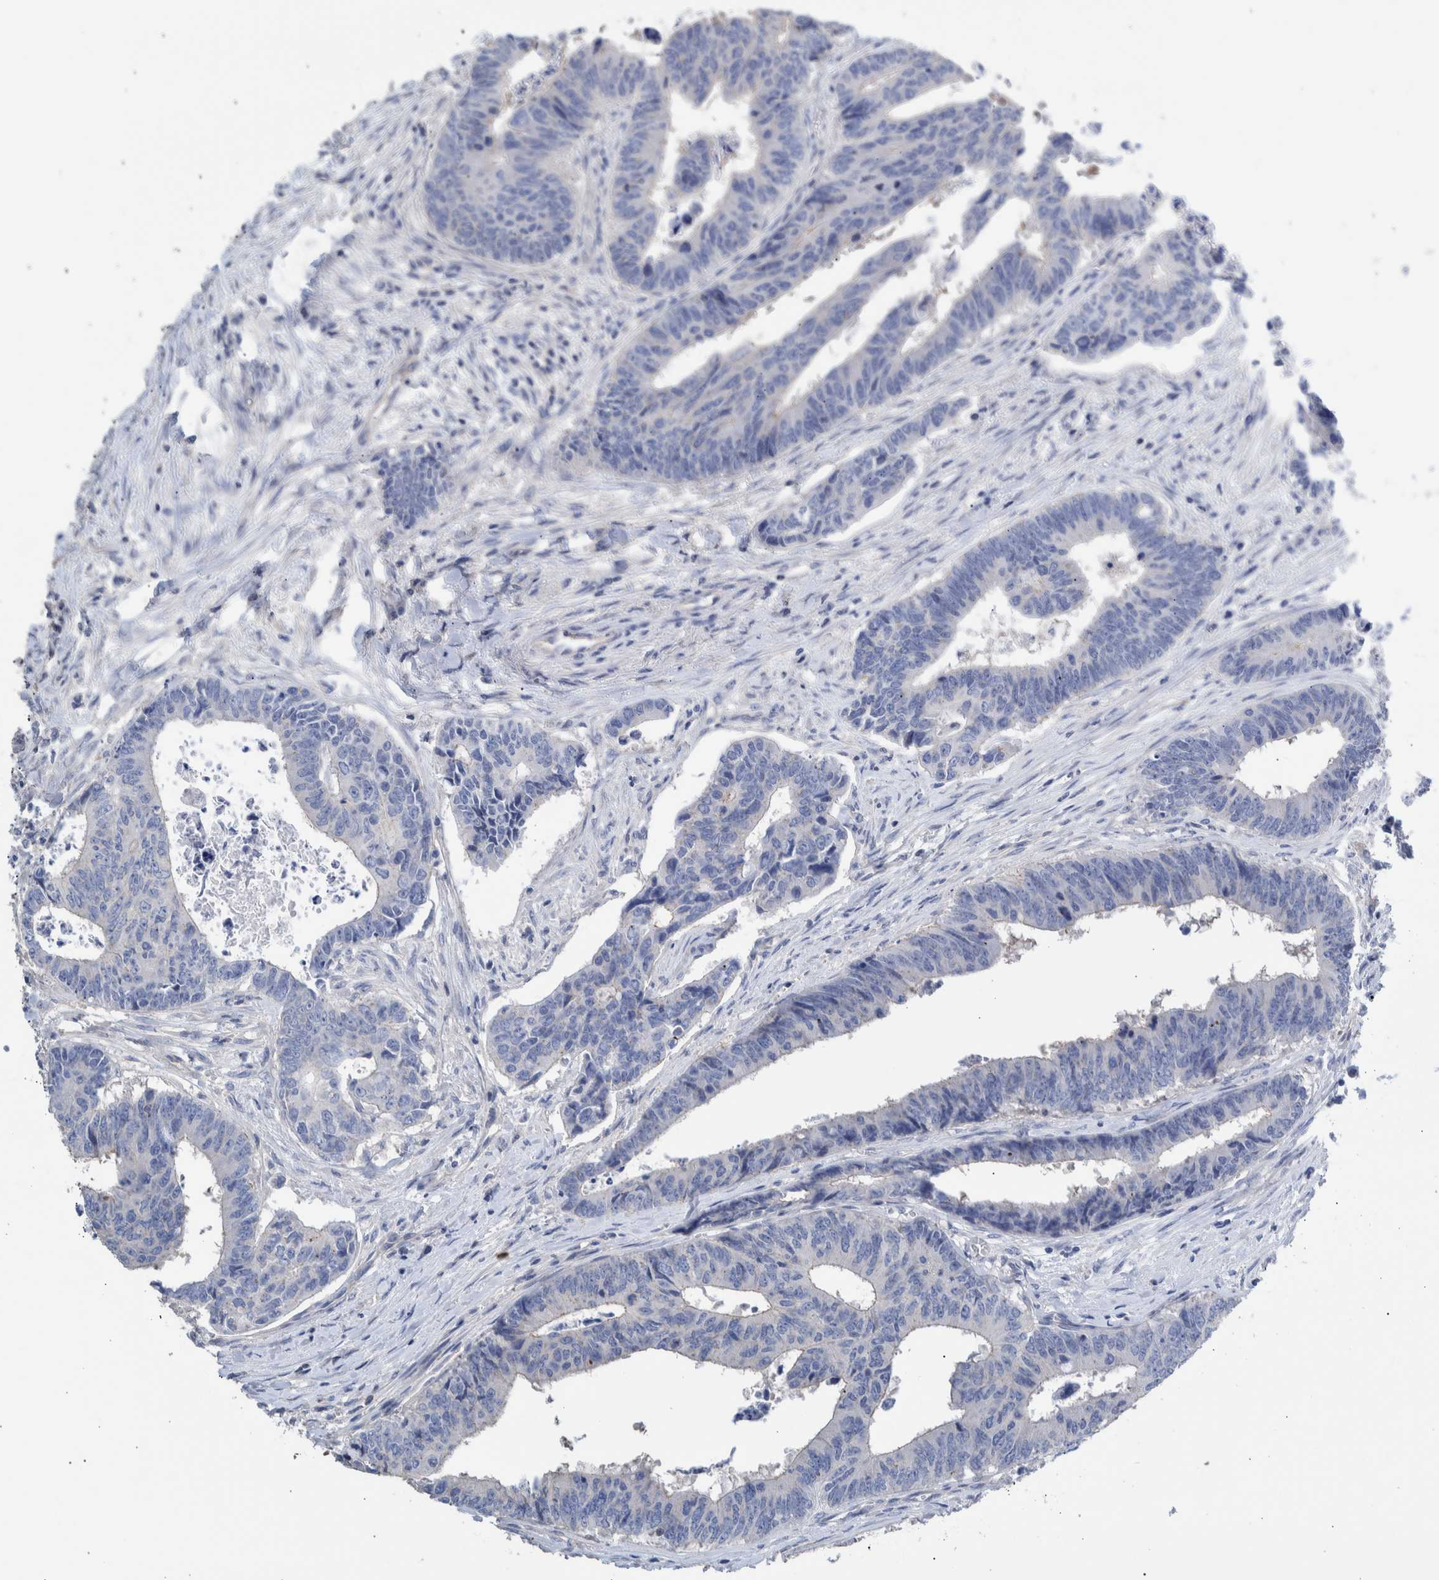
{"staining": {"intensity": "negative", "quantity": "none", "location": "none"}, "tissue": "colorectal cancer", "cell_type": "Tumor cells", "image_type": "cancer", "snomed": [{"axis": "morphology", "description": "Adenocarcinoma, NOS"}, {"axis": "topography", "description": "Rectum"}], "caption": "Histopathology image shows no significant protein staining in tumor cells of adenocarcinoma (colorectal).", "gene": "PPP3CC", "patient": {"sex": "male", "age": 84}}